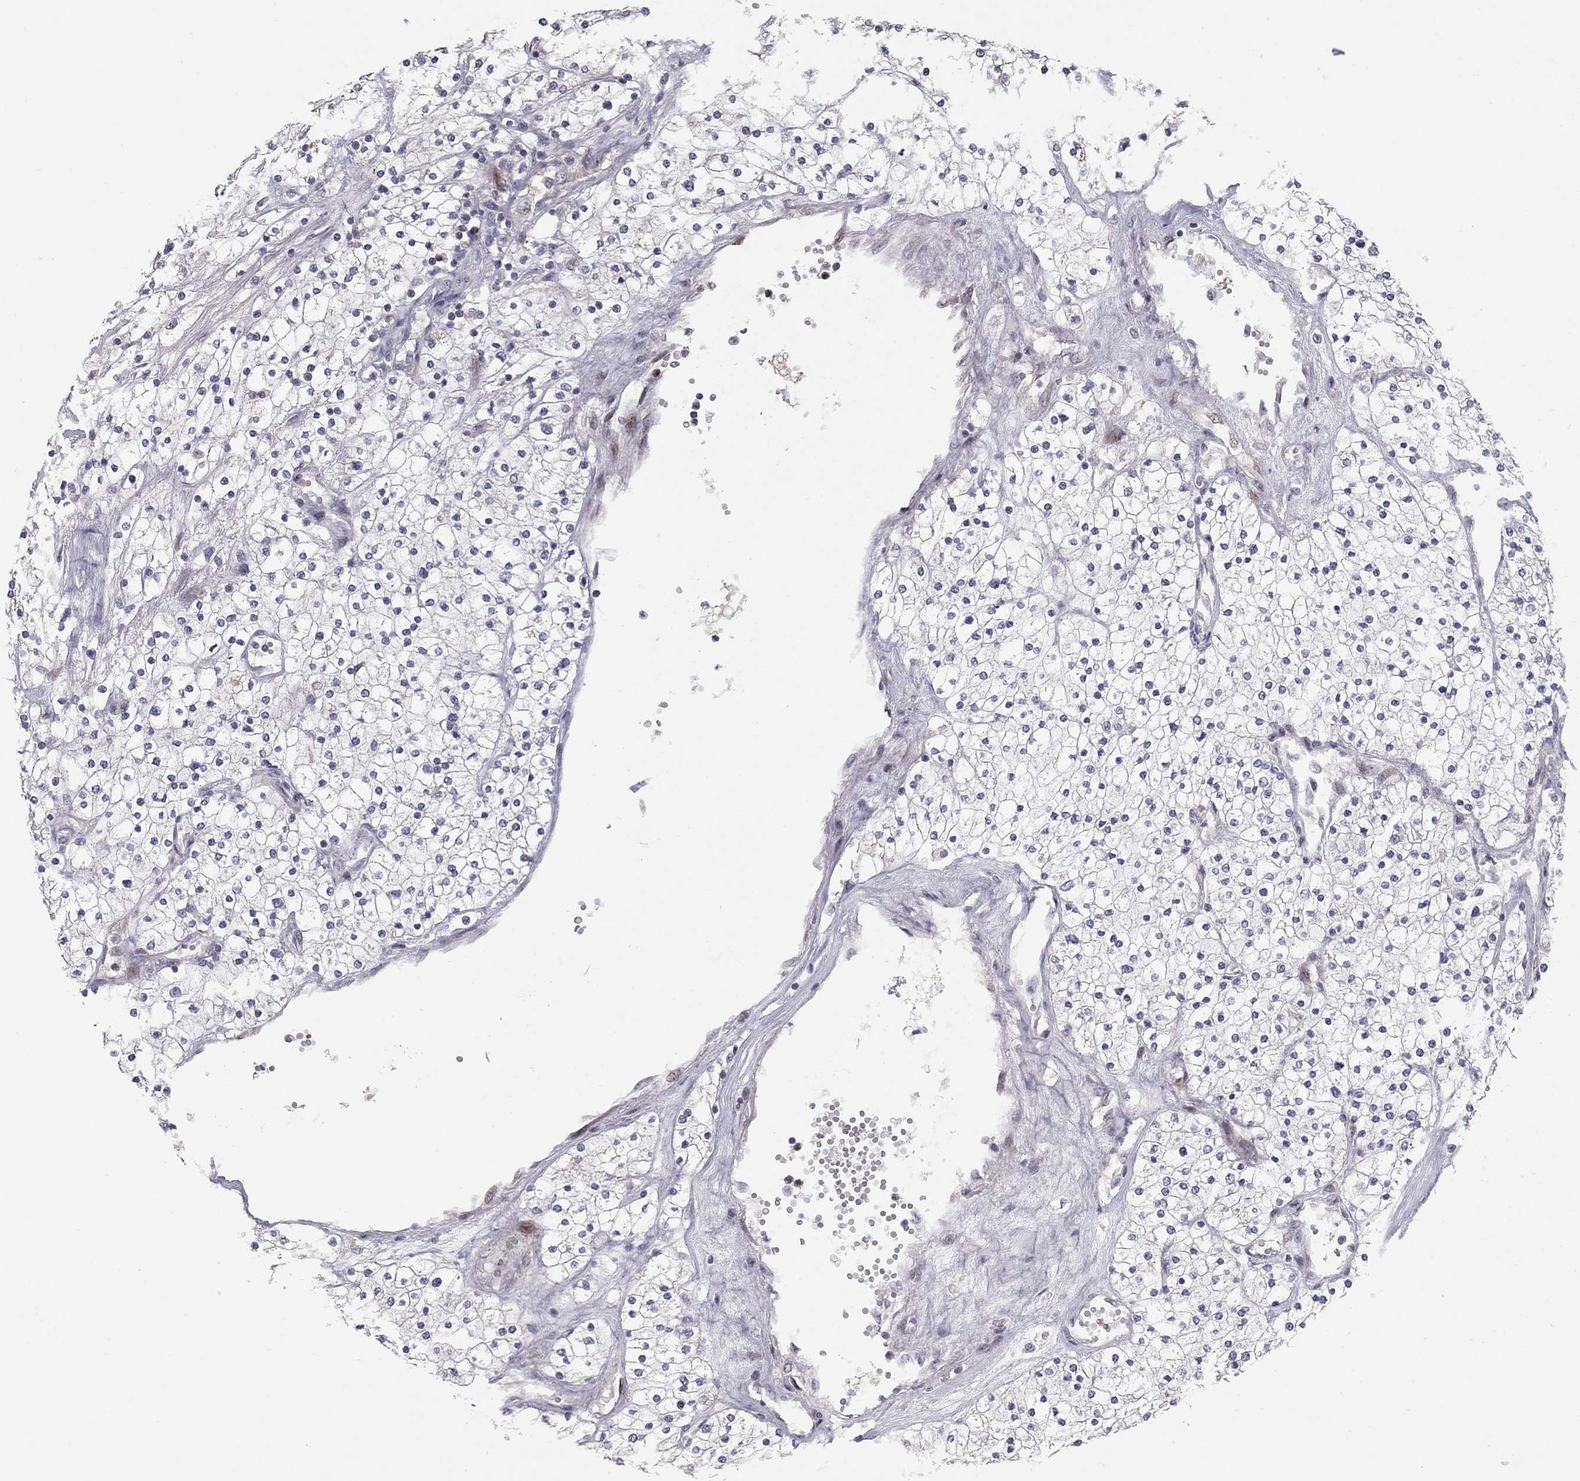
{"staining": {"intensity": "negative", "quantity": "none", "location": "none"}, "tissue": "renal cancer", "cell_type": "Tumor cells", "image_type": "cancer", "snomed": [{"axis": "morphology", "description": "Adenocarcinoma, NOS"}, {"axis": "topography", "description": "Kidney"}], "caption": "Immunohistochemistry (IHC) micrograph of neoplastic tissue: human renal cancer stained with DAB reveals no significant protein positivity in tumor cells.", "gene": "DUSP7", "patient": {"sex": "male", "age": 80}}